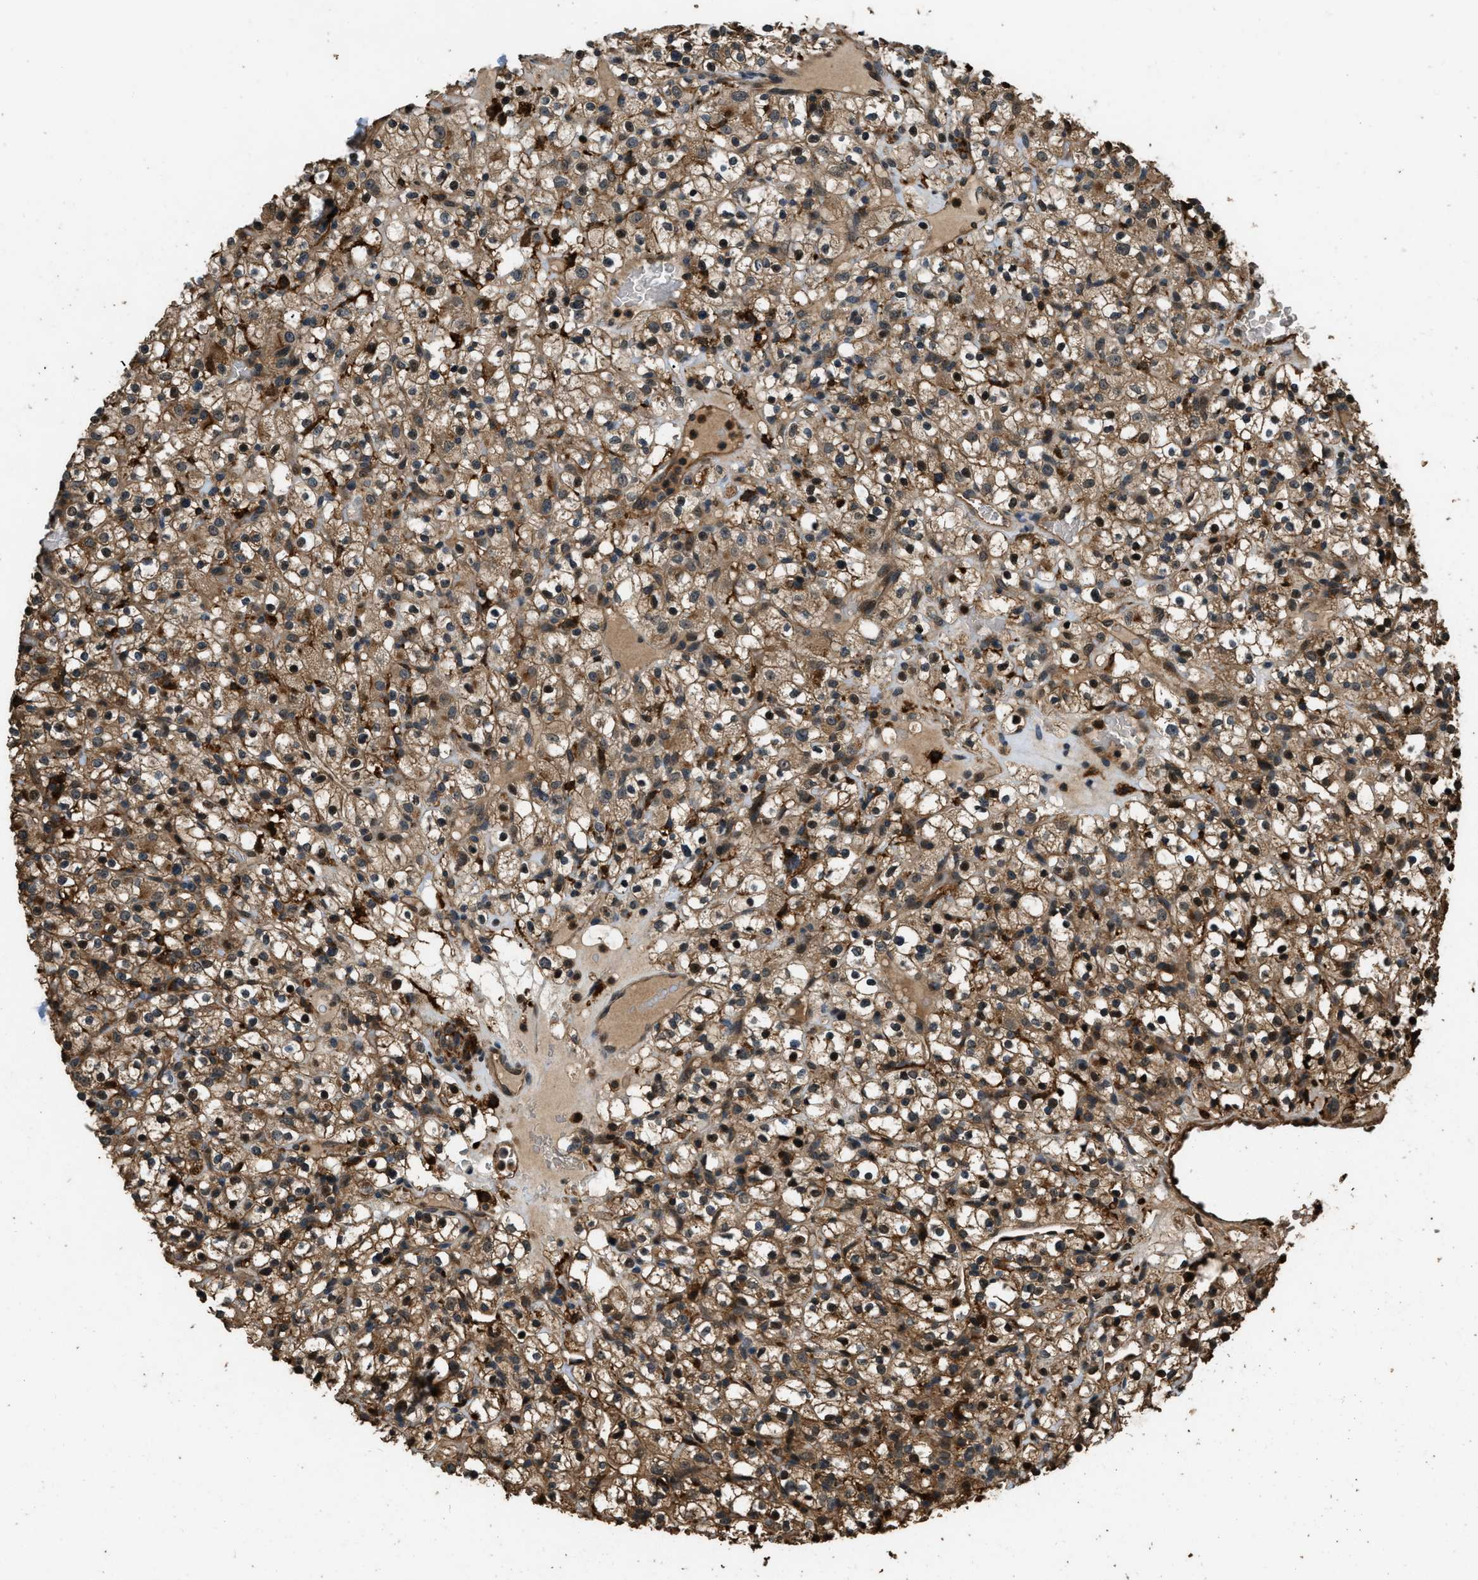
{"staining": {"intensity": "weak", "quantity": ">75%", "location": "cytoplasmic/membranous"}, "tissue": "renal cancer", "cell_type": "Tumor cells", "image_type": "cancer", "snomed": [{"axis": "morphology", "description": "Normal tissue, NOS"}, {"axis": "morphology", "description": "Adenocarcinoma, NOS"}, {"axis": "topography", "description": "Kidney"}], "caption": "Tumor cells display weak cytoplasmic/membranous positivity in approximately >75% of cells in renal cancer (adenocarcinoma).", "gene": "RAP2A", "patient": {"sex": "female", "age": 72}}